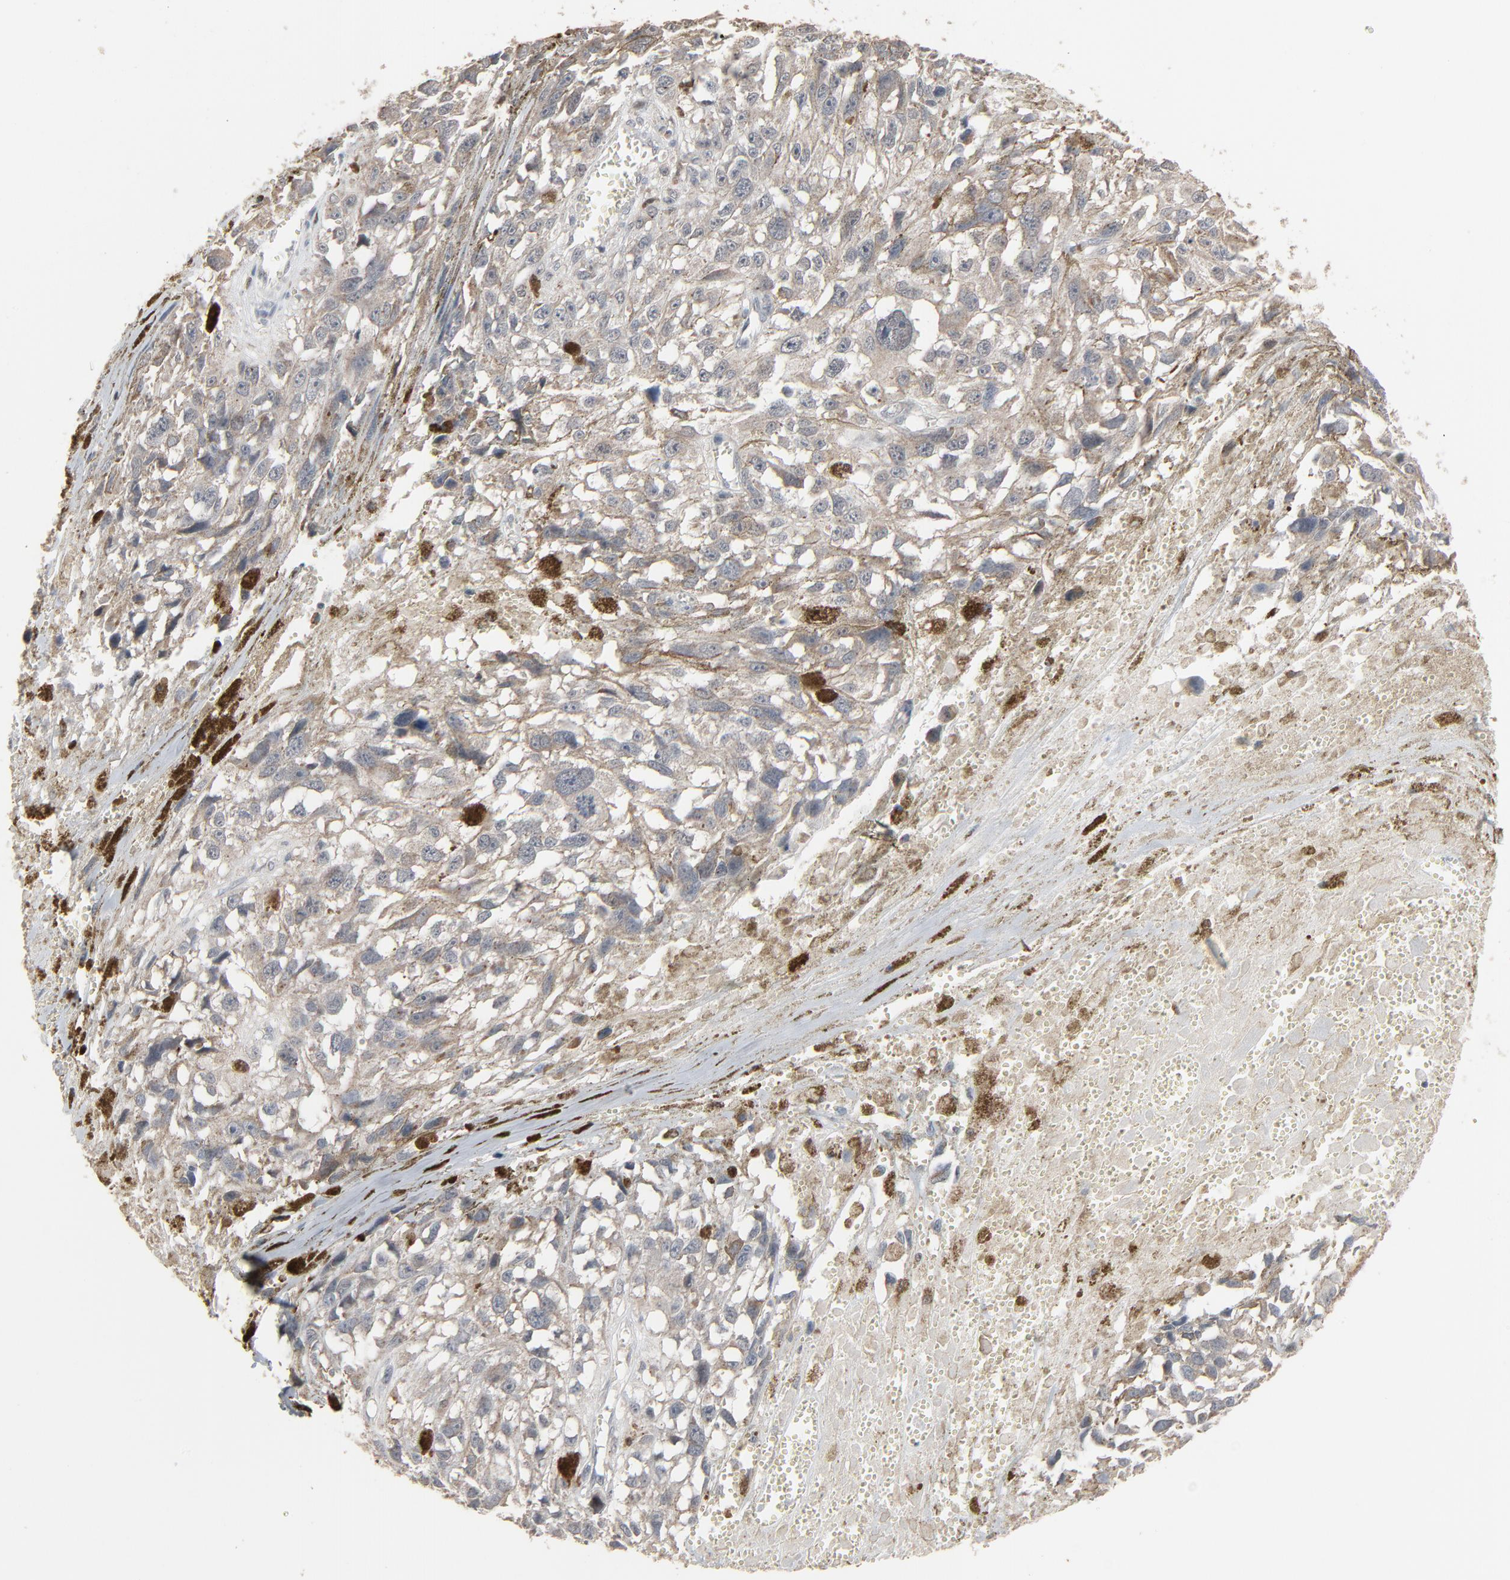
{"staining": {"intensity": "weak", "quantity": "25%-75%", "location": "cytoplasmic/membranous"}, "tissue": "melanoma", "cell_type": "Tumor cells", "image_type": "cancer", "snomed": [{"axis": "morphology", "description": "Malignant melanoma, Metastatic site"}, {"axis": "topography", "description": "Lymph node"}], "caption": "Malignant melanoma (metastatic site) stained with a brown dye demonstrates weak cytoplasmic/membranous positive expression in approximately 25%-75% of tumor cells.", "gene": "DOCK8", "patient": {"sex": "male", "age": 59}}